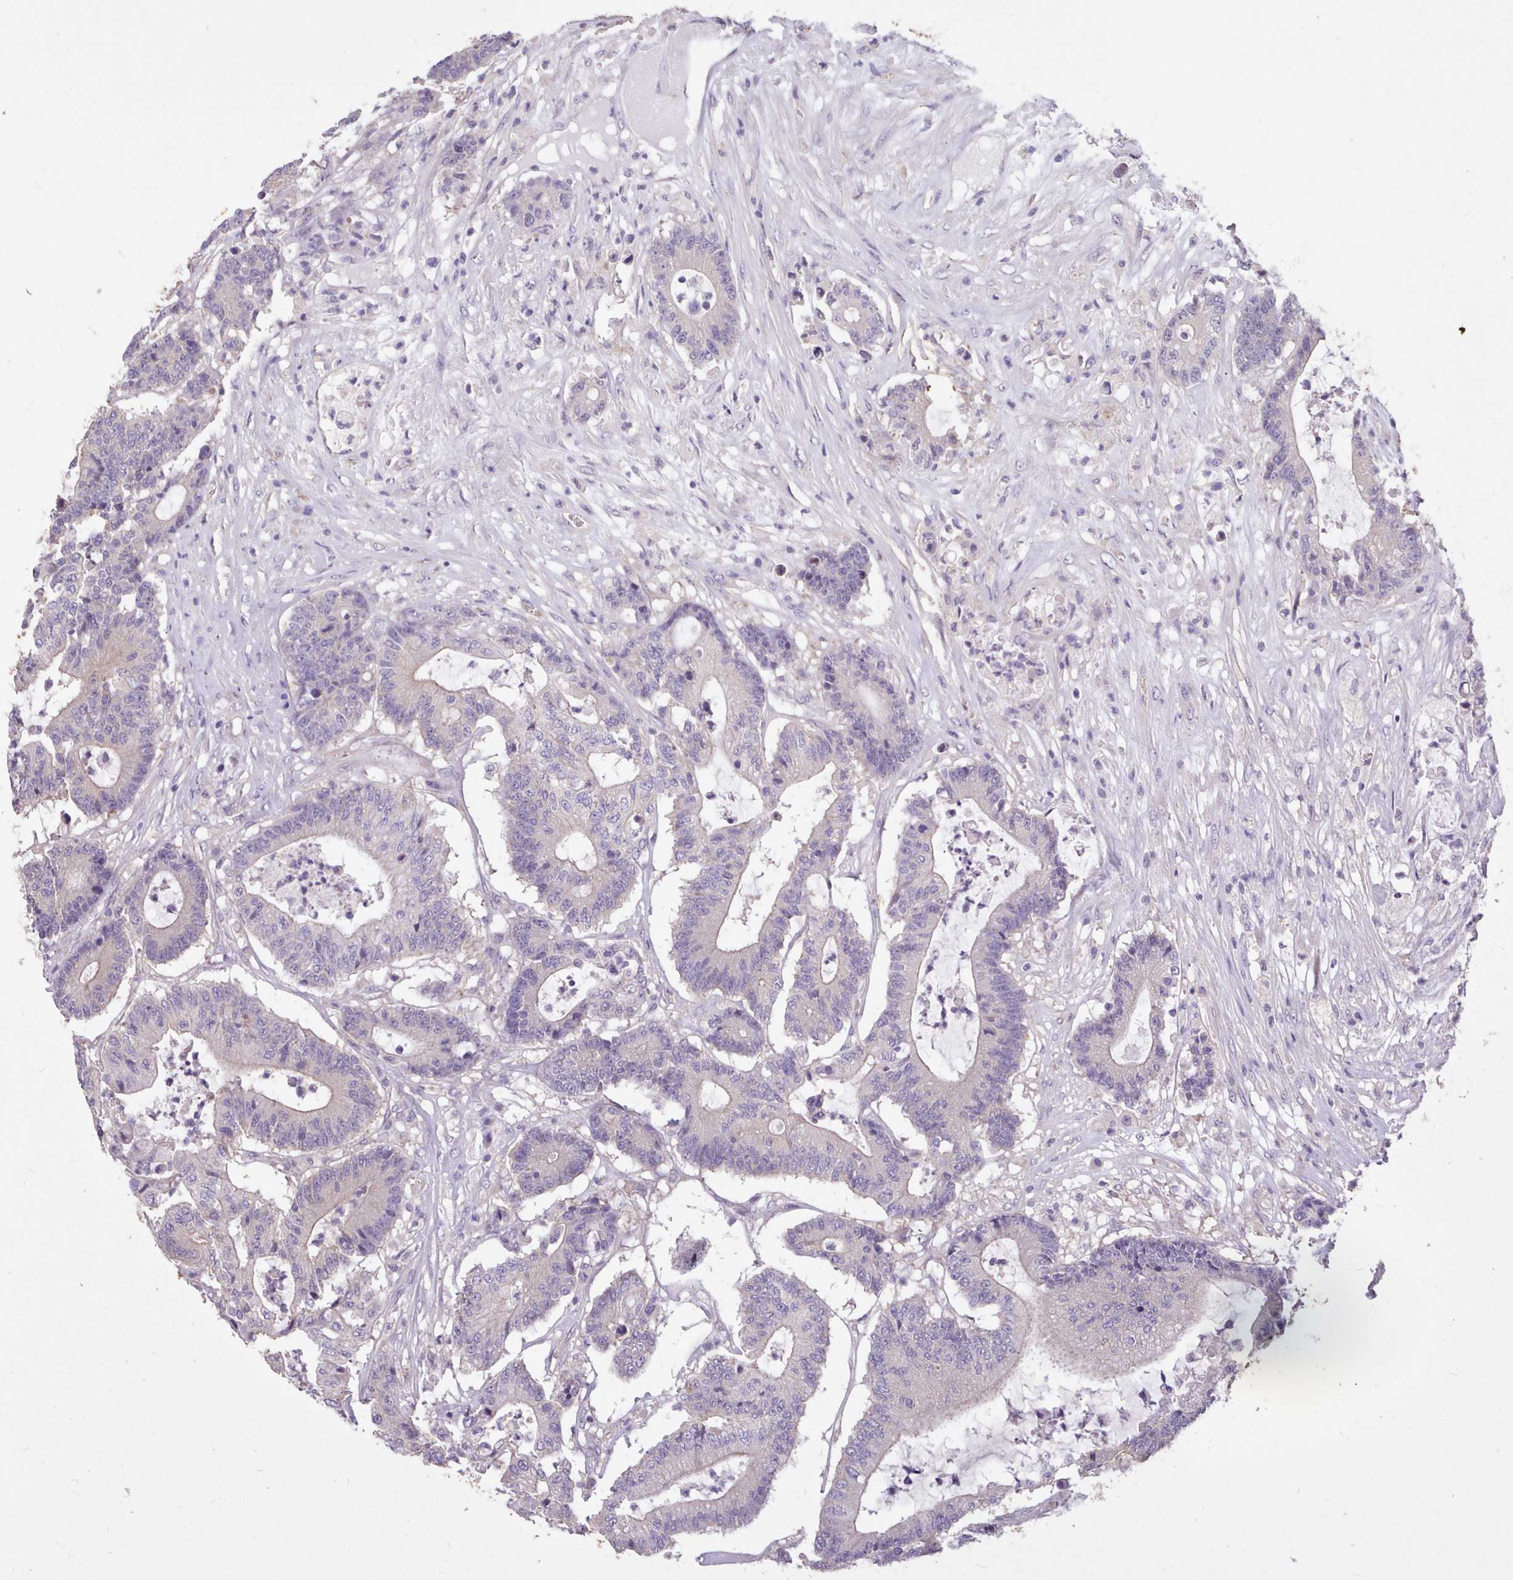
{"staining": {"intensity": "negative", "quantity": "none", "location": "none"}, "tissue": "colorectal cancer", "cell_type": "Tumor cells", "image_type": "cancer", "snomed": [{"axis": "morphology", "description": "Adenocarcinoma, NOS"}, {"axis": "topography", "description": "Colon"}], "caption": "The micrograph displays no staining of tumor cells in colorectal cancer.", "gene": "ZNF607", "patient": {"sex": "female", "age": 84}}